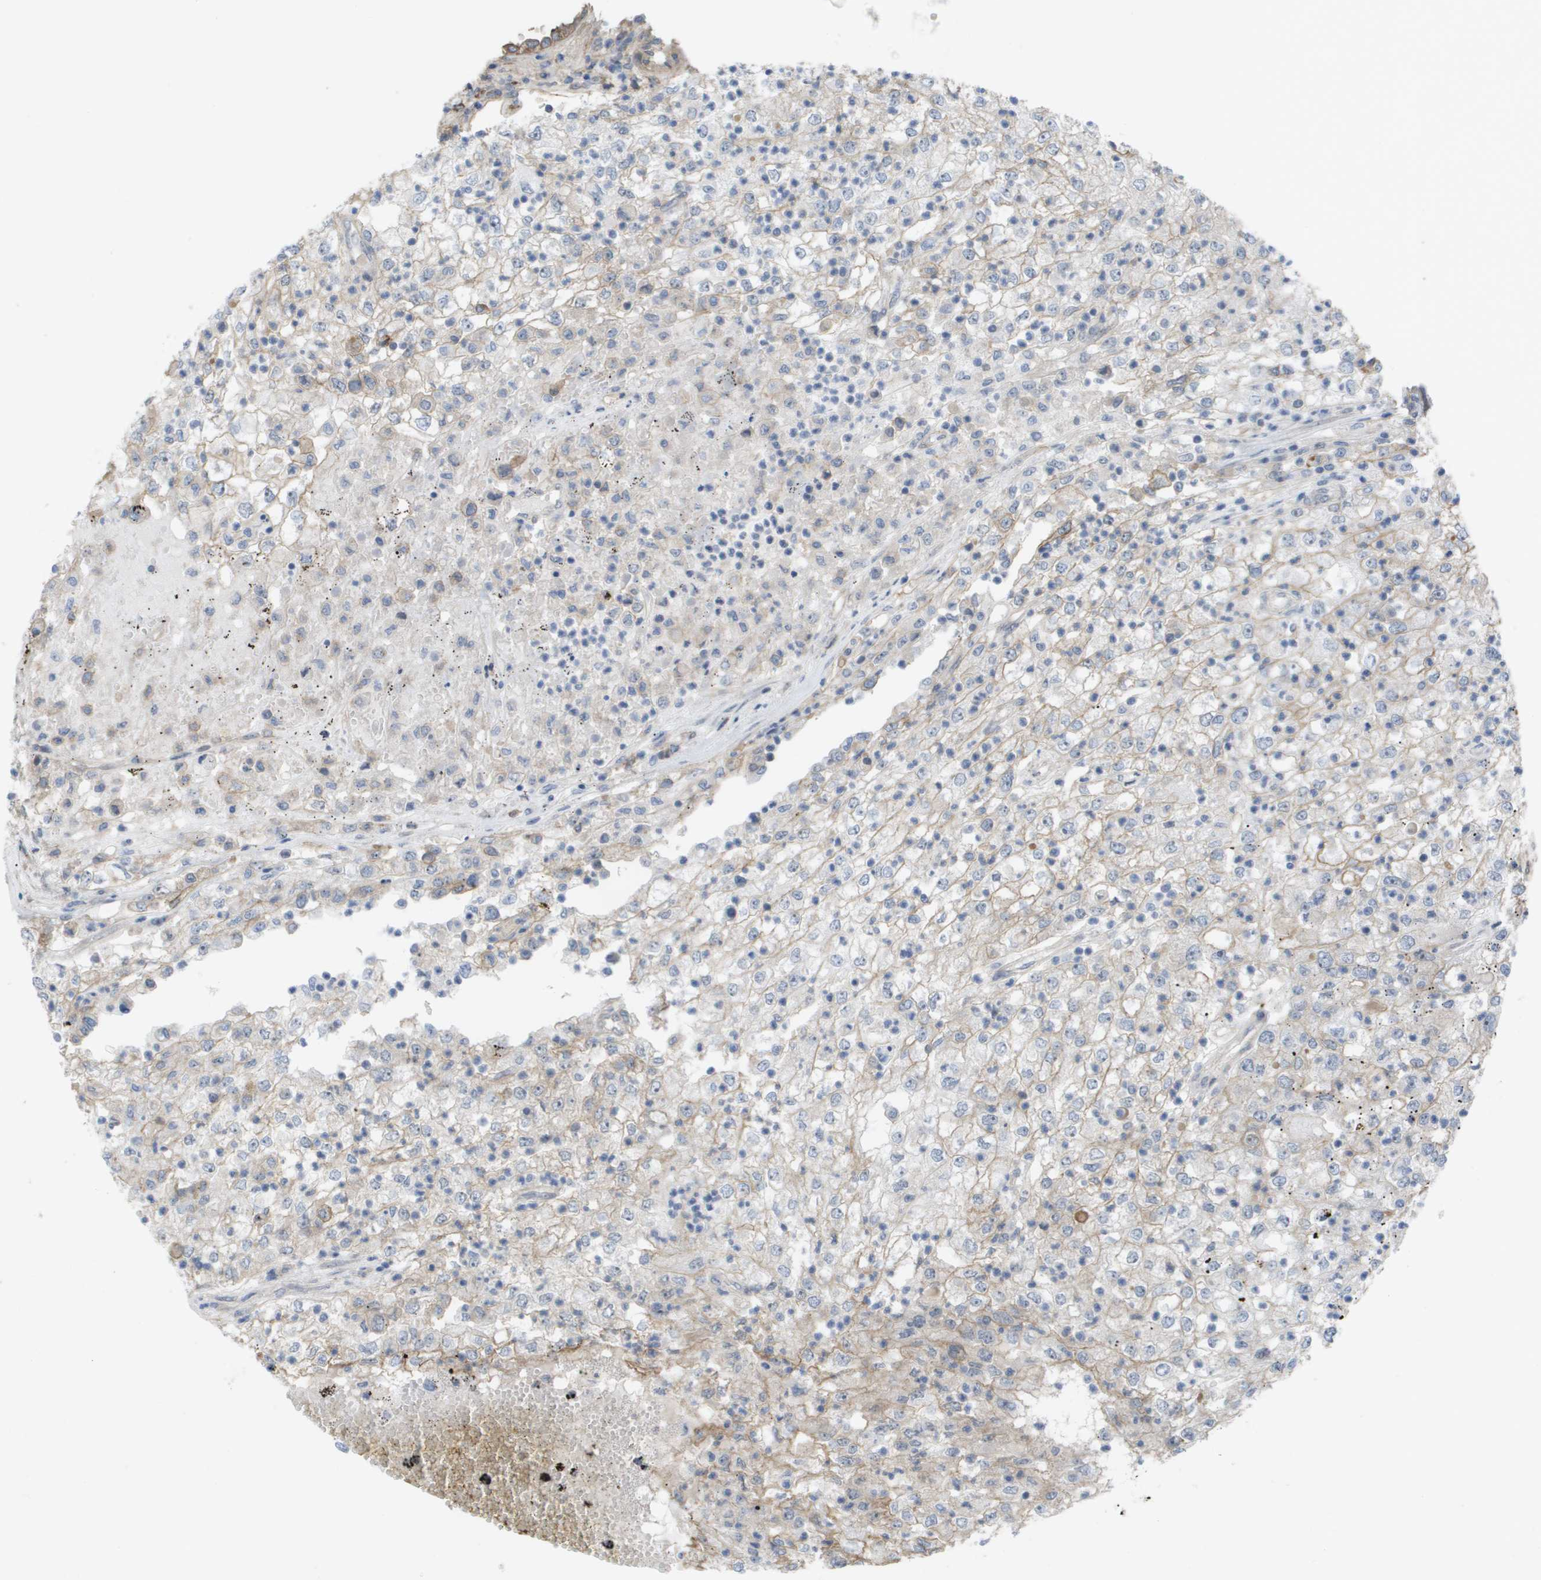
{"staining": {"intensity": "weak", "quantity": ">75%", "location": "cytoplasmic/membranous"}, "tissue": "renal cancer", "cell_type": "Tumor cells", "image_type": "cancer", "snomed": [{"axis": "morphology", "description": "Adenocarcinoma, NOS"}, {"axis": "topography", "description": "Kidney"}], "caption": "Immunohistochemical staining of renal cancer (adenocarcinoma) displays low levels of weak cytoplasmic/membranous protein staining in about >75% of tumor cells.", "gene": "MTARC2", "patient": {"sex": "female", "age": 54}}